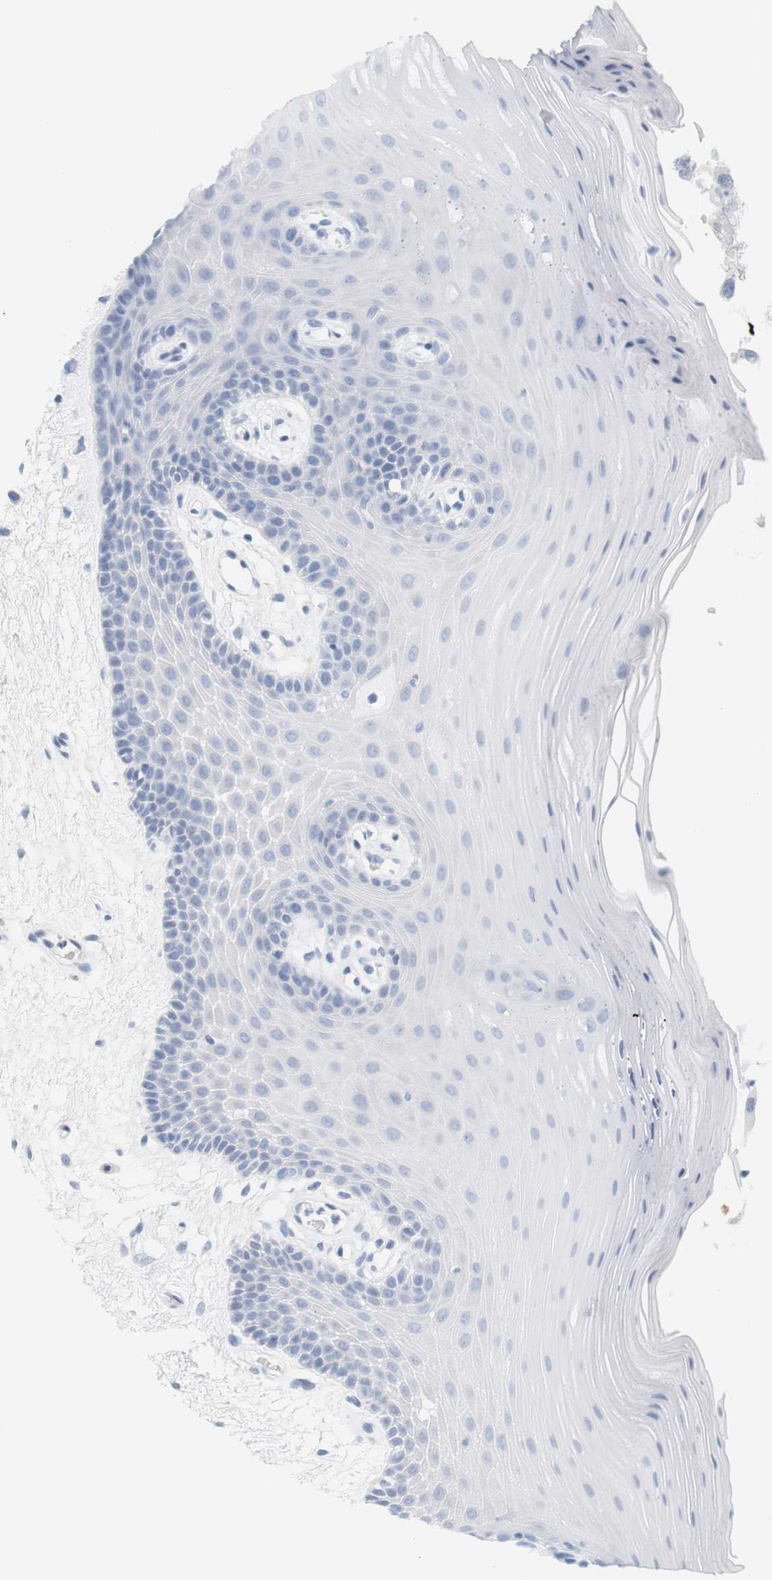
{"staining": {"intensity": "negative", "quantity": "none", "location": "none"}, "tissue": "oral mucosa", "cell_type": "Squamous epithelial cells", "image_type": "normal", "snomed": [{"axis": "morphology", "description": "Normal tissue, NOS"}, {"axis": "morphology", "description": "Squamous cell carcinoma, NOS"}, {"axis": "topography", "description": "Skeletal muscle"}, {"axis": "topography", "description": "Oral tissue"}, {"axis": "topography", "description": "Head-Neck"}], "caption": "Squamous epithelial cells are negative for brown protein staining in normal oral mucosa. (DAB (3,3'-diaminobenzidine) immunohistochemistry (IHC) visualized using brightfield microscopy, high magnification).", "gene": "OPRM1", "patient": {"sex": "male", "age": 71}}